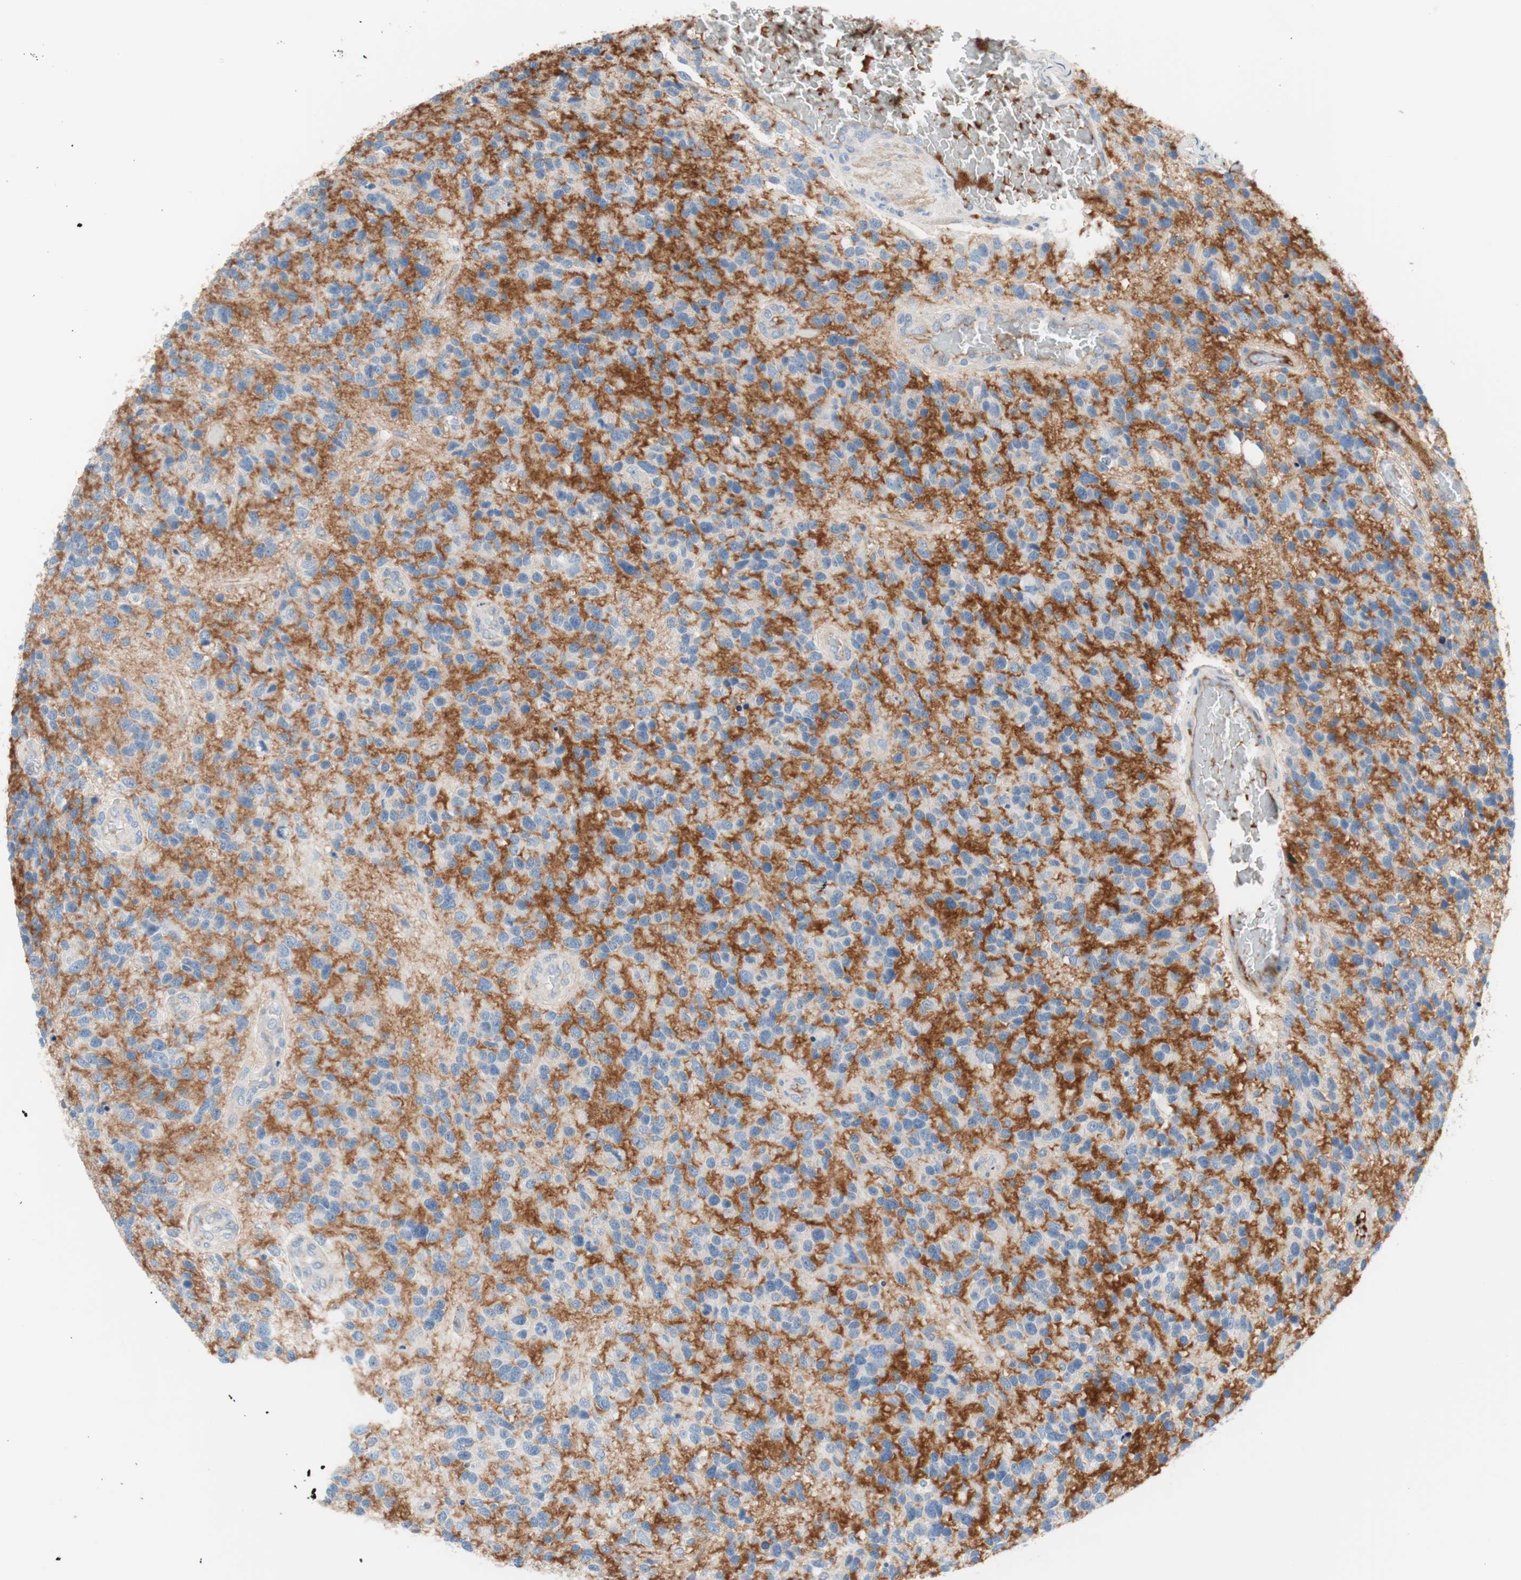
{"staining": {"intensity": "negative", "quantity": "none", "location": "none"}, "tissue": "glioma", "cell_type": "Tumor cells", "image_type": "cancer", "snomed": [{"axis": "morphology", "description": "Glioma, malignant, High grade"}, {"axis": "topography", "description": "Brain"}], "caption": "Malignant high-grade glioma was stained to show a protein in brown. There is no significant positivity in tumor cells.", "gene": "RBP4", "patient": {"sex": "female", "age": 58}}